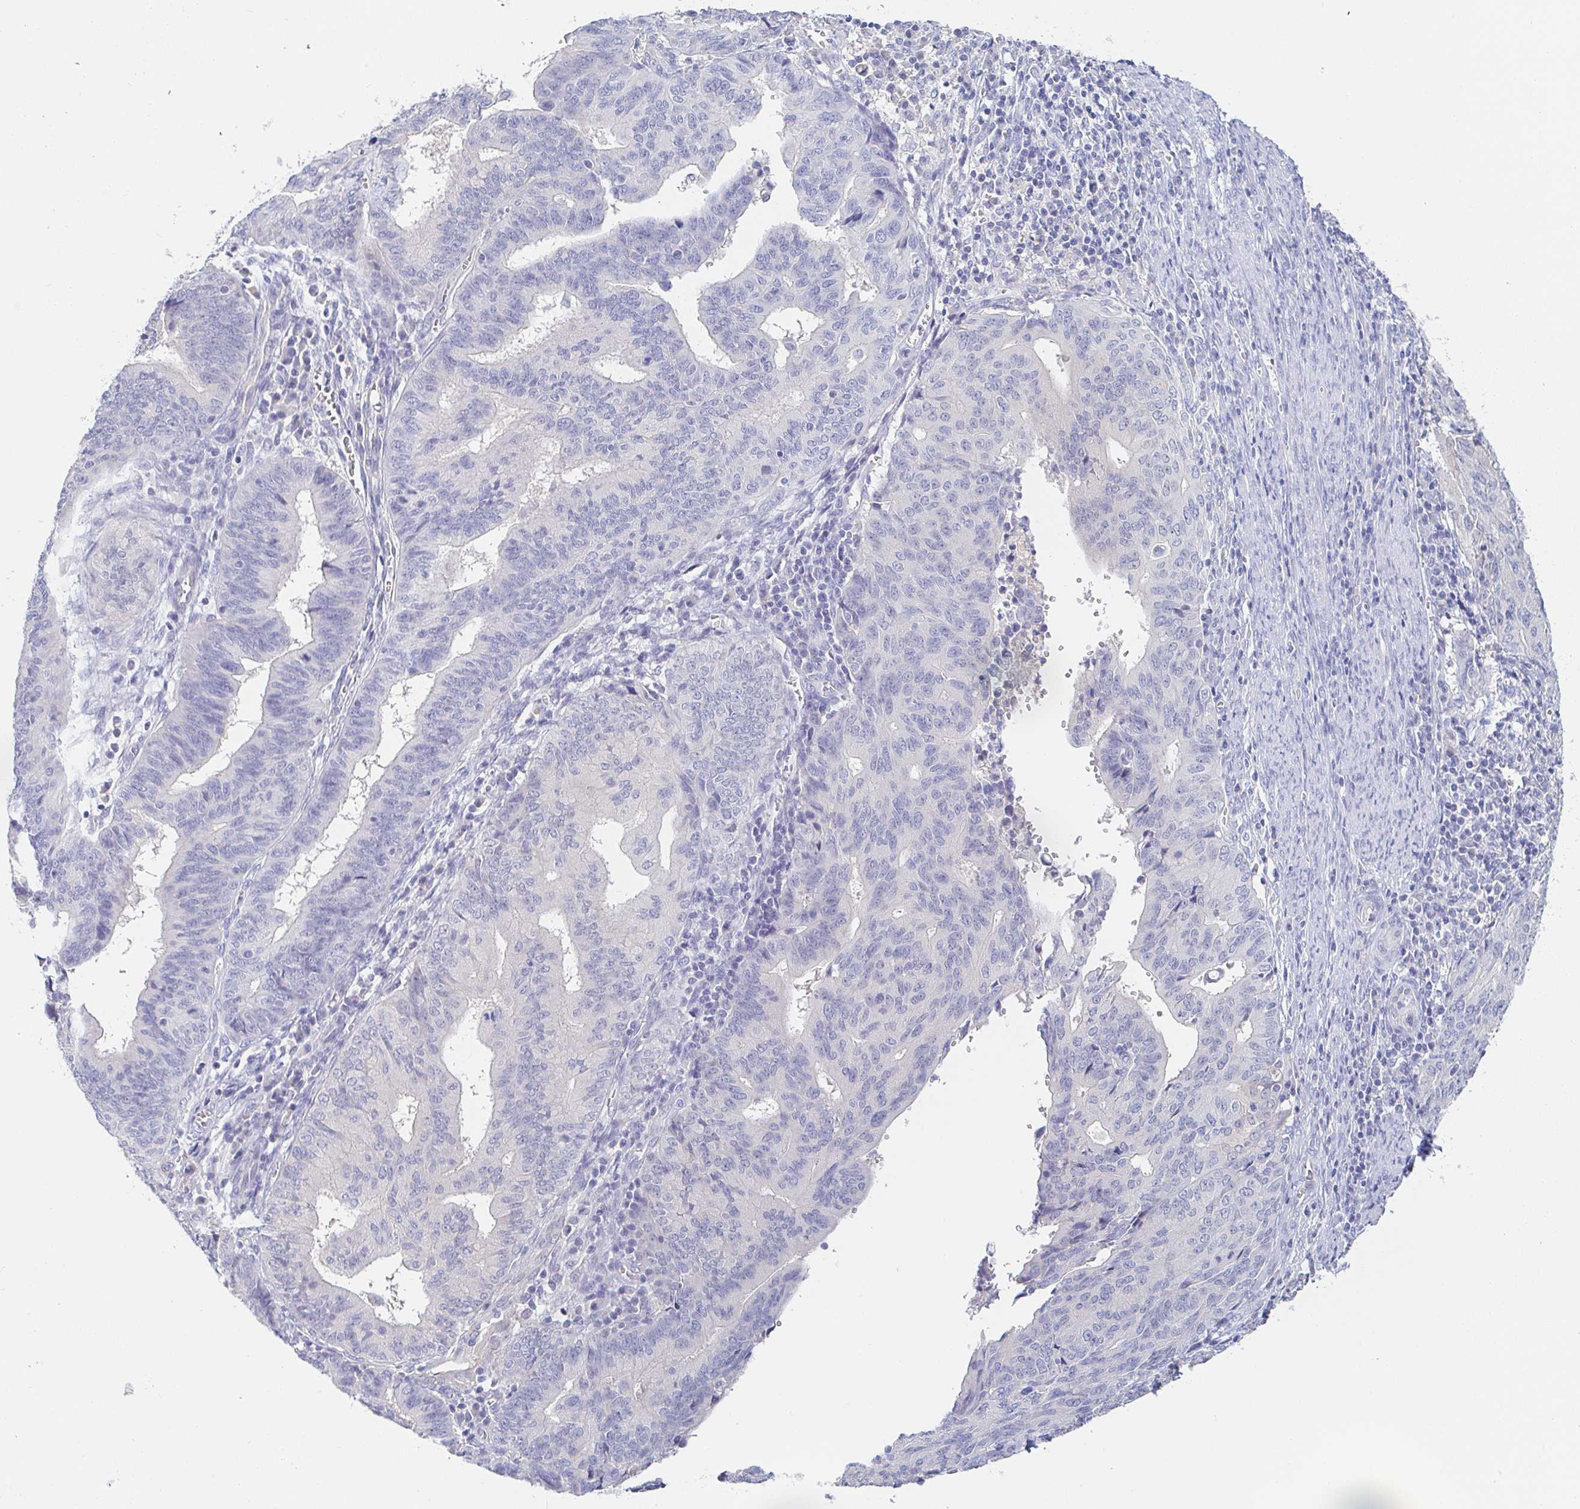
{"staining": {"intensity": "negative", "quantity": "none", "location": "none"}, "tissue": "endometrial cancer", "cell_type": "Tumor cells", "image_type": "cancer", "snomed": [{"axis": "morphology", "description": "Adenocarcinoma, NOS"}, {"axis": "topography", "description": "Endometrium"}], "caption": "Immunohistochemistry micrograph of human endometrial adenocarcinoma stained for a protein (brown), which shows no staining in tumor cells. (IHC, brightfield microscopy, high magnification).", "gene": "PDE6B", "patient": {"sex": "female", "age": 65}}